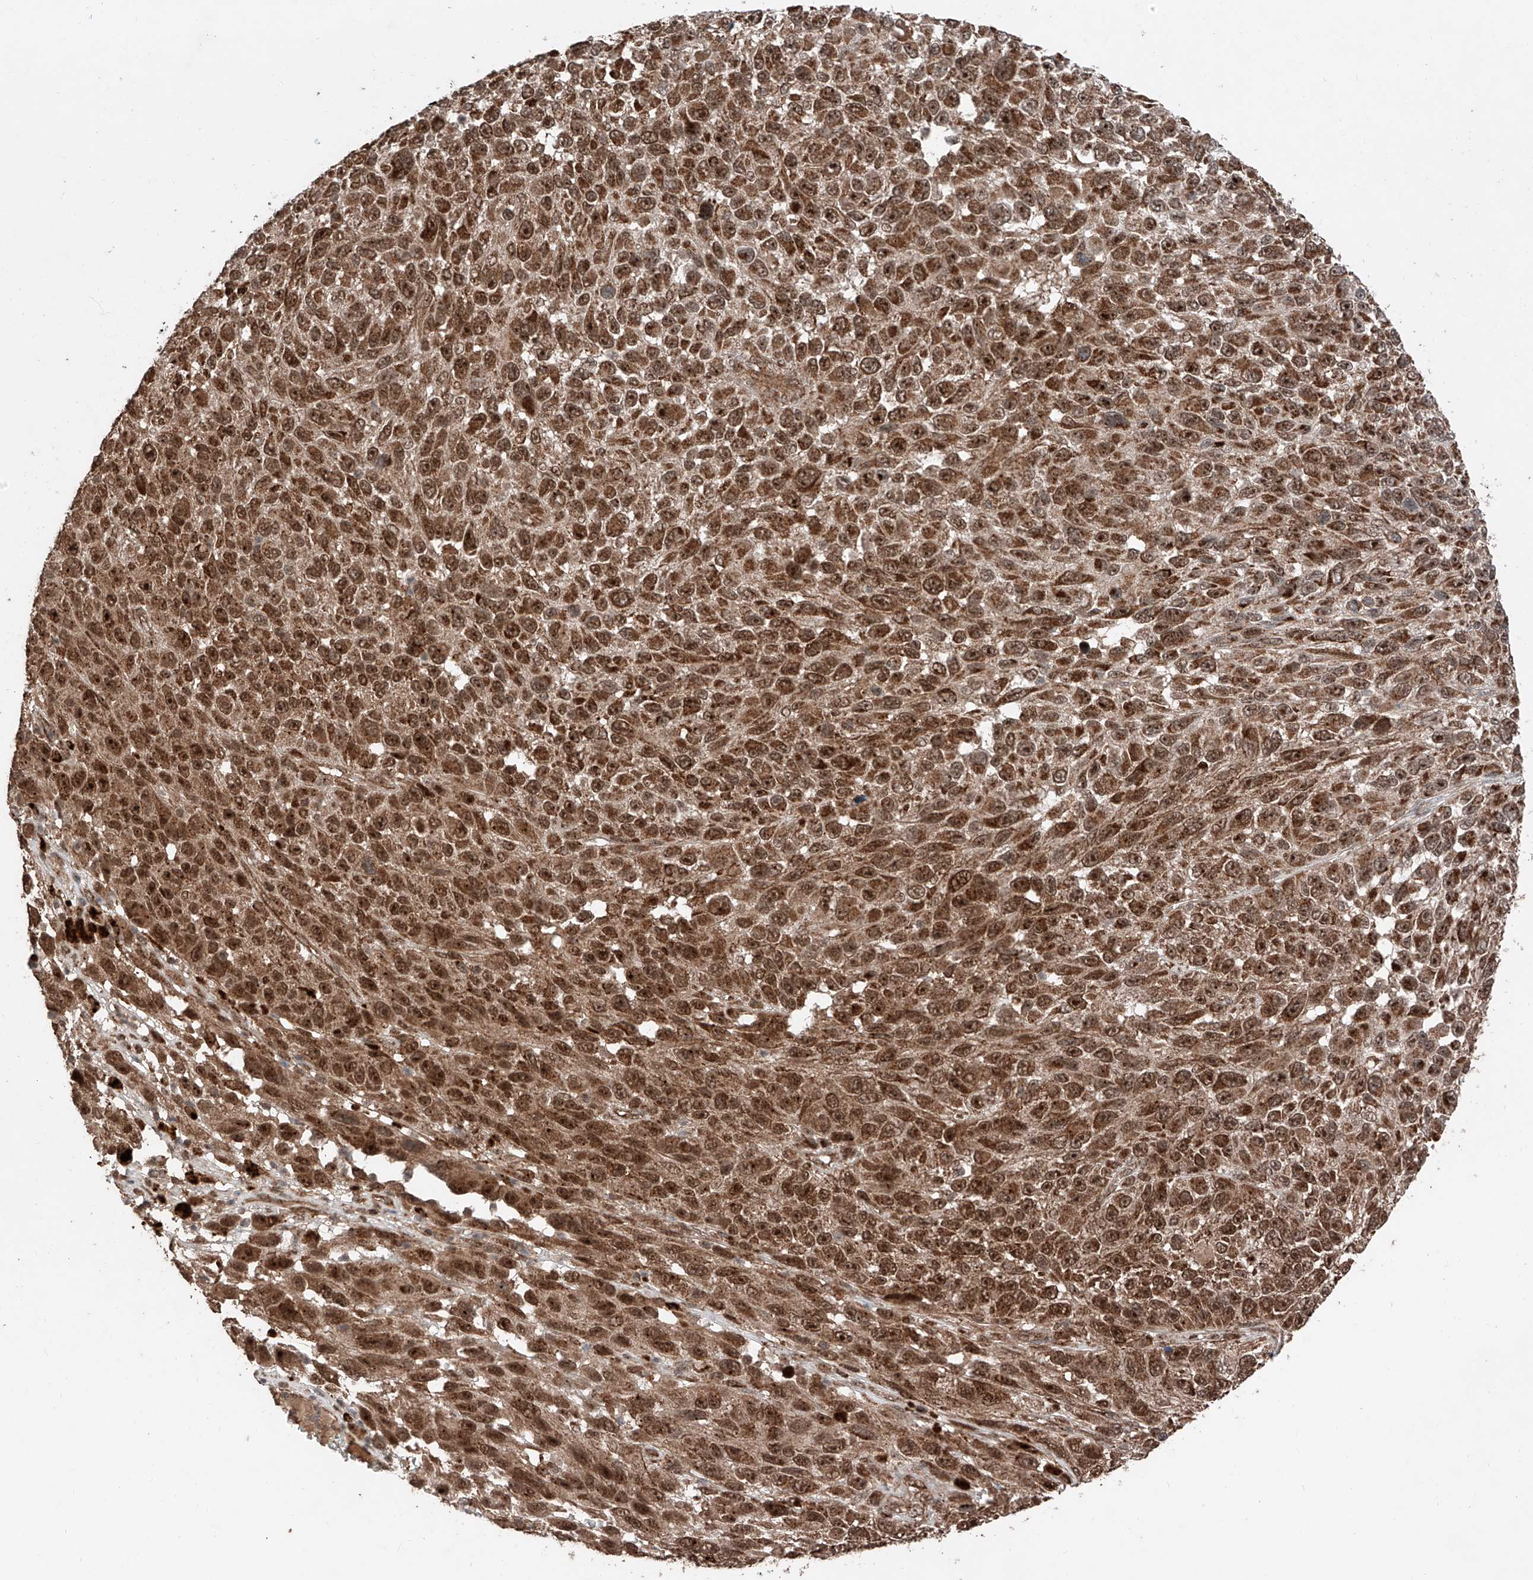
{"staining": {"intensity": "strong", "quantity": ">75%", "location": "cytoplasmic/membranous,nuclear"}, "tissue": "melanoma", "cell_type": "Tumor cells", "image_type": "cancer", "snomed": [{"axis": "morphology", "description": "Malignant melanoma, NOS"}, {"axis": "topography", "description": "Skin"}], "caption": "This image shows melanoma stained with IHC to label a protein in brown. The cytoplasmic/membranous and nuclear of tumor cells show strong positivity for the protein. Nuclei are counter-stained blue.", "gene": "ZSCAN29", "patient": {"sex": "female", "age": 96}}